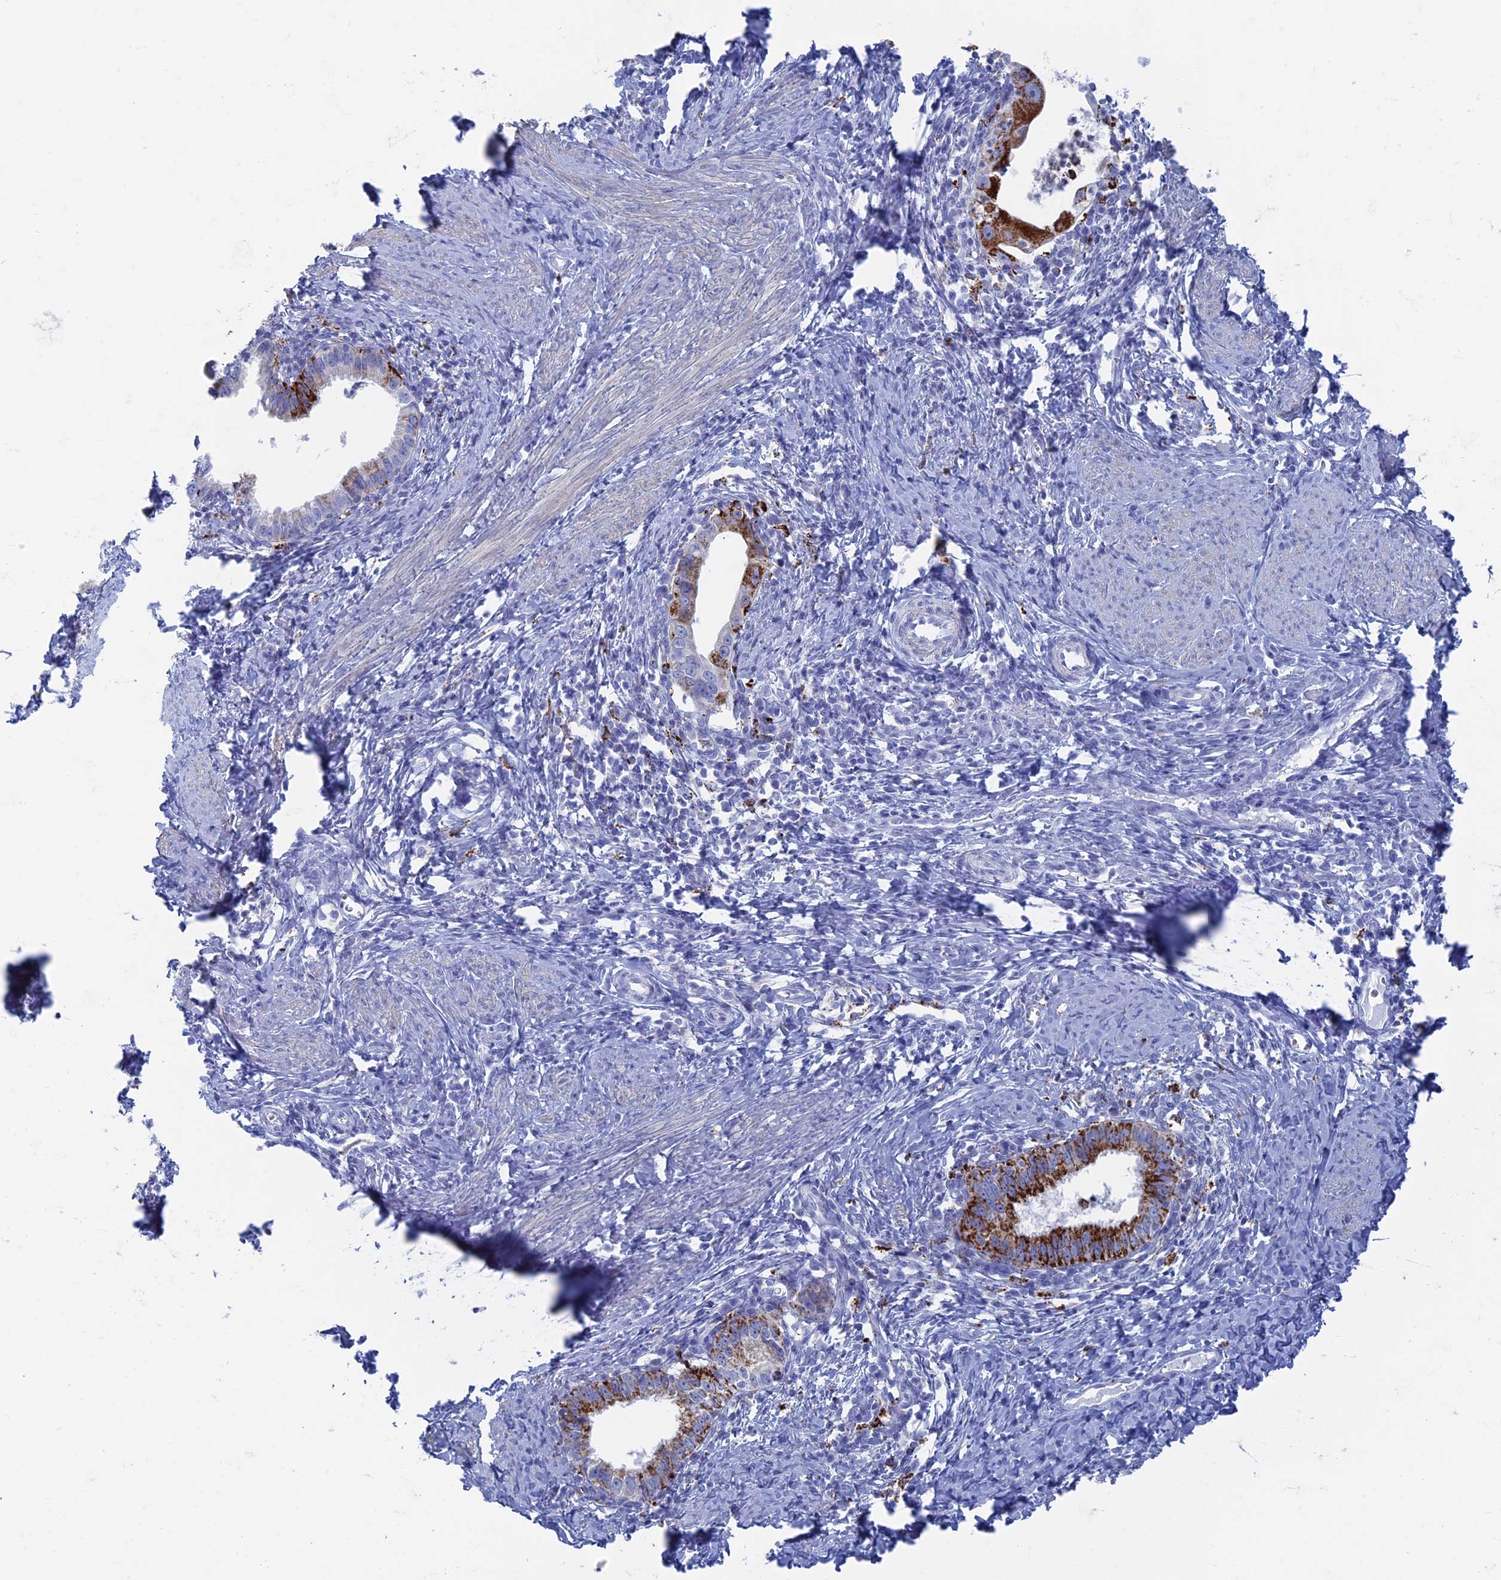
{"staining": {"intensity": "strong", "quantity": "25%-75%", "location": "cytoplasmic/membranous"}, "tissue": "cervical cancer", "cell_type": "Tumor cells", "image_type": "cancer", "snomed": [{"axis": "morphology", "description": "Adenocarcinoma, NOS"}, {"axis": "topography", "description": "Cervix"}], "caption": "Brown immunohistochemical staining in human cervical adenocarcinoma reveals strong cytoplasmic/membranous expression in approximately 25%-75% of tumor cells.", "gene": "ALMS1", "patient": {"sex": "female", "age": 36}}